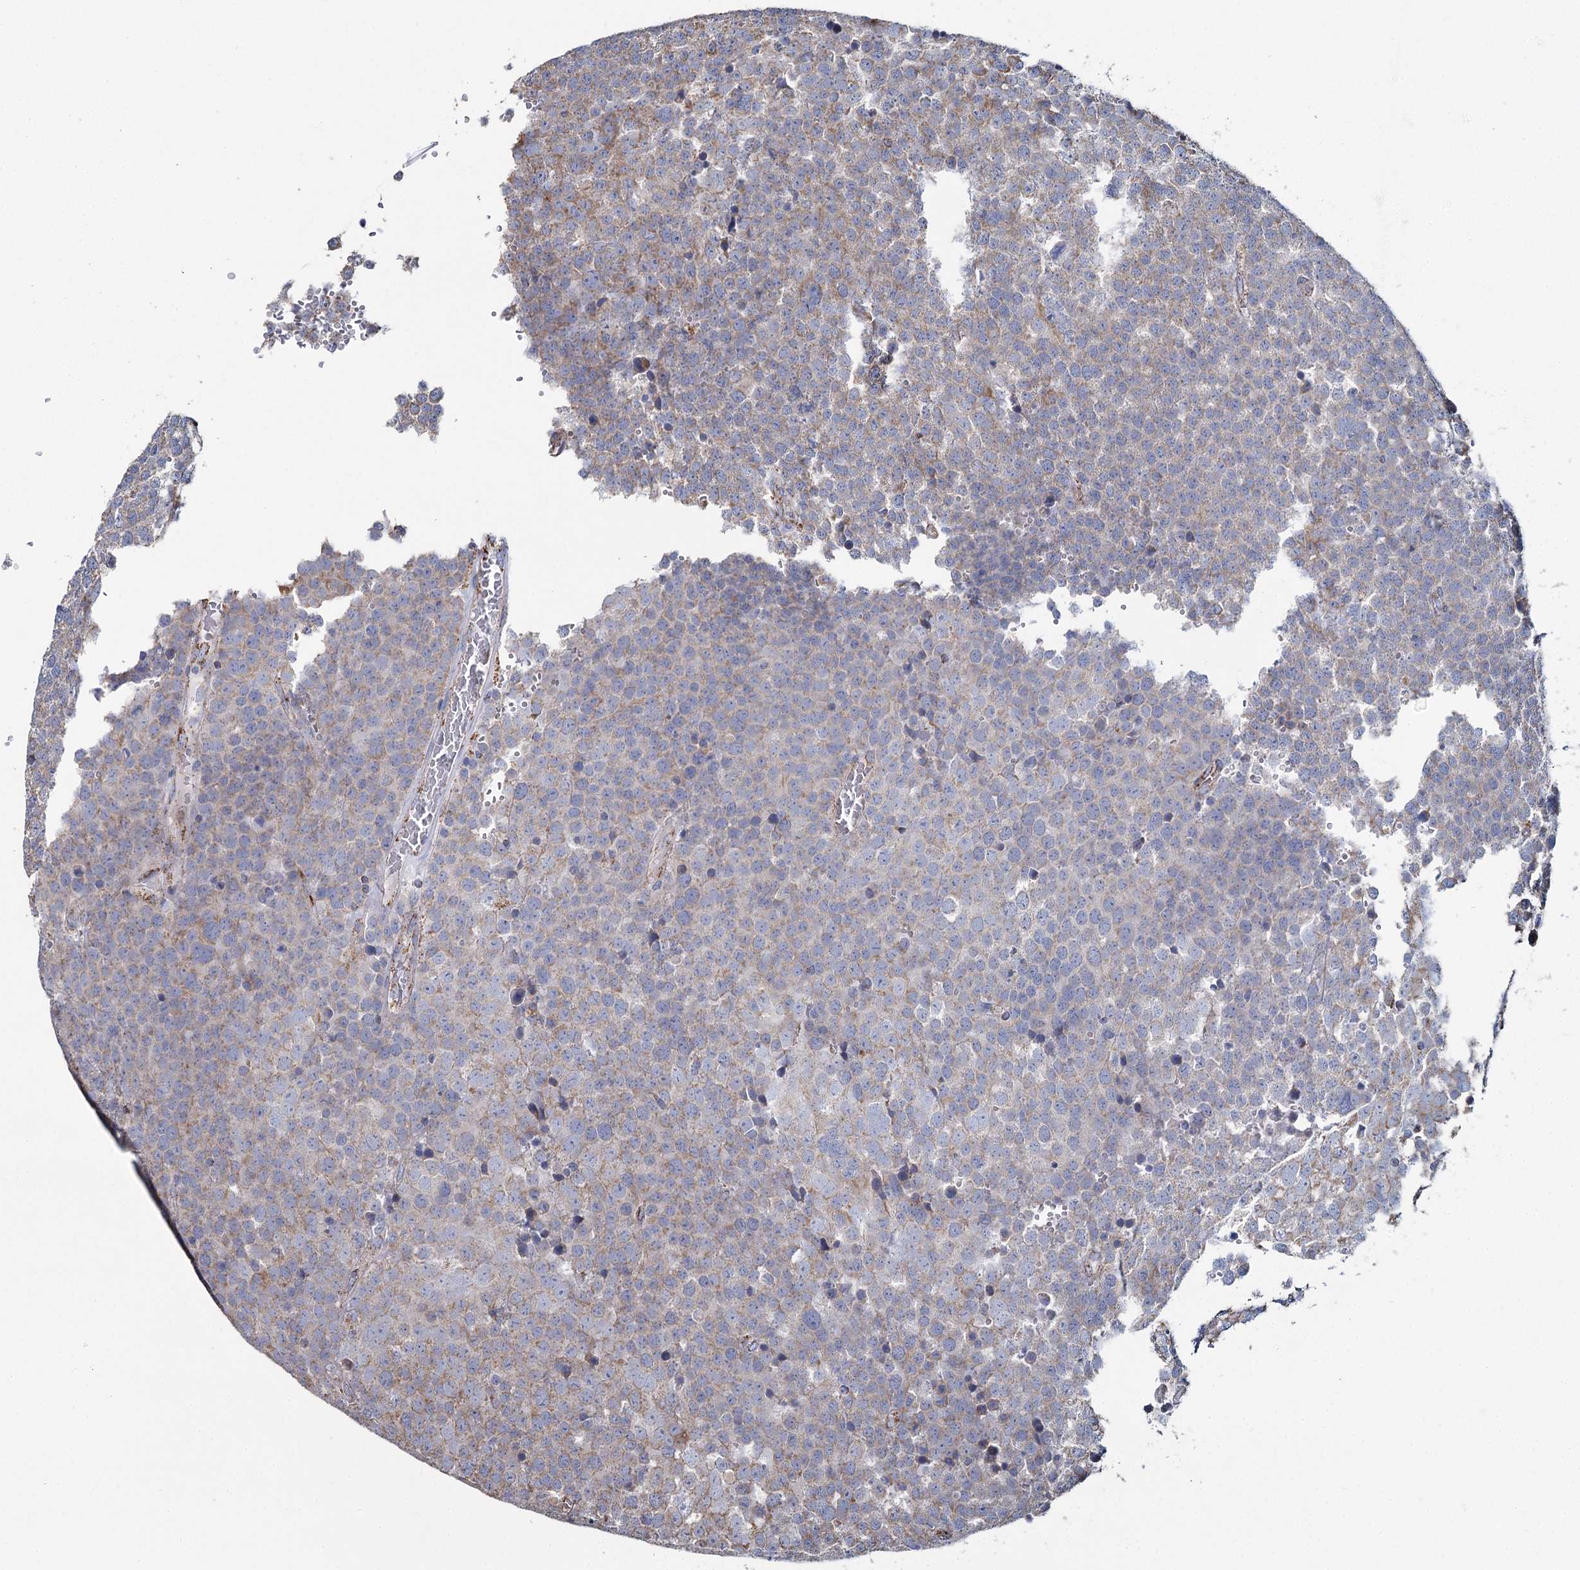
{"staining": {"intensity": "weak", "quantity": "25%-75%", "location": "cytoplasmic/membranous"}, "tissue": "testis cancer", "cell_type": "Tumor cells", "image_type": "cancer", "snomed": [{"axis": "morphology", "description": "Seminoma, NOS"}, {"axis": "topography", "description": "Testis"}], "caption": "This photomicrograph shows immunohistochemistry staining of testis seminoma, with low weak cytoplasmic/membranous positivity in about 25%-75% of tumor cells.", "gene": "MRPL44", "patient": {"sex": "male", "age": 71}}